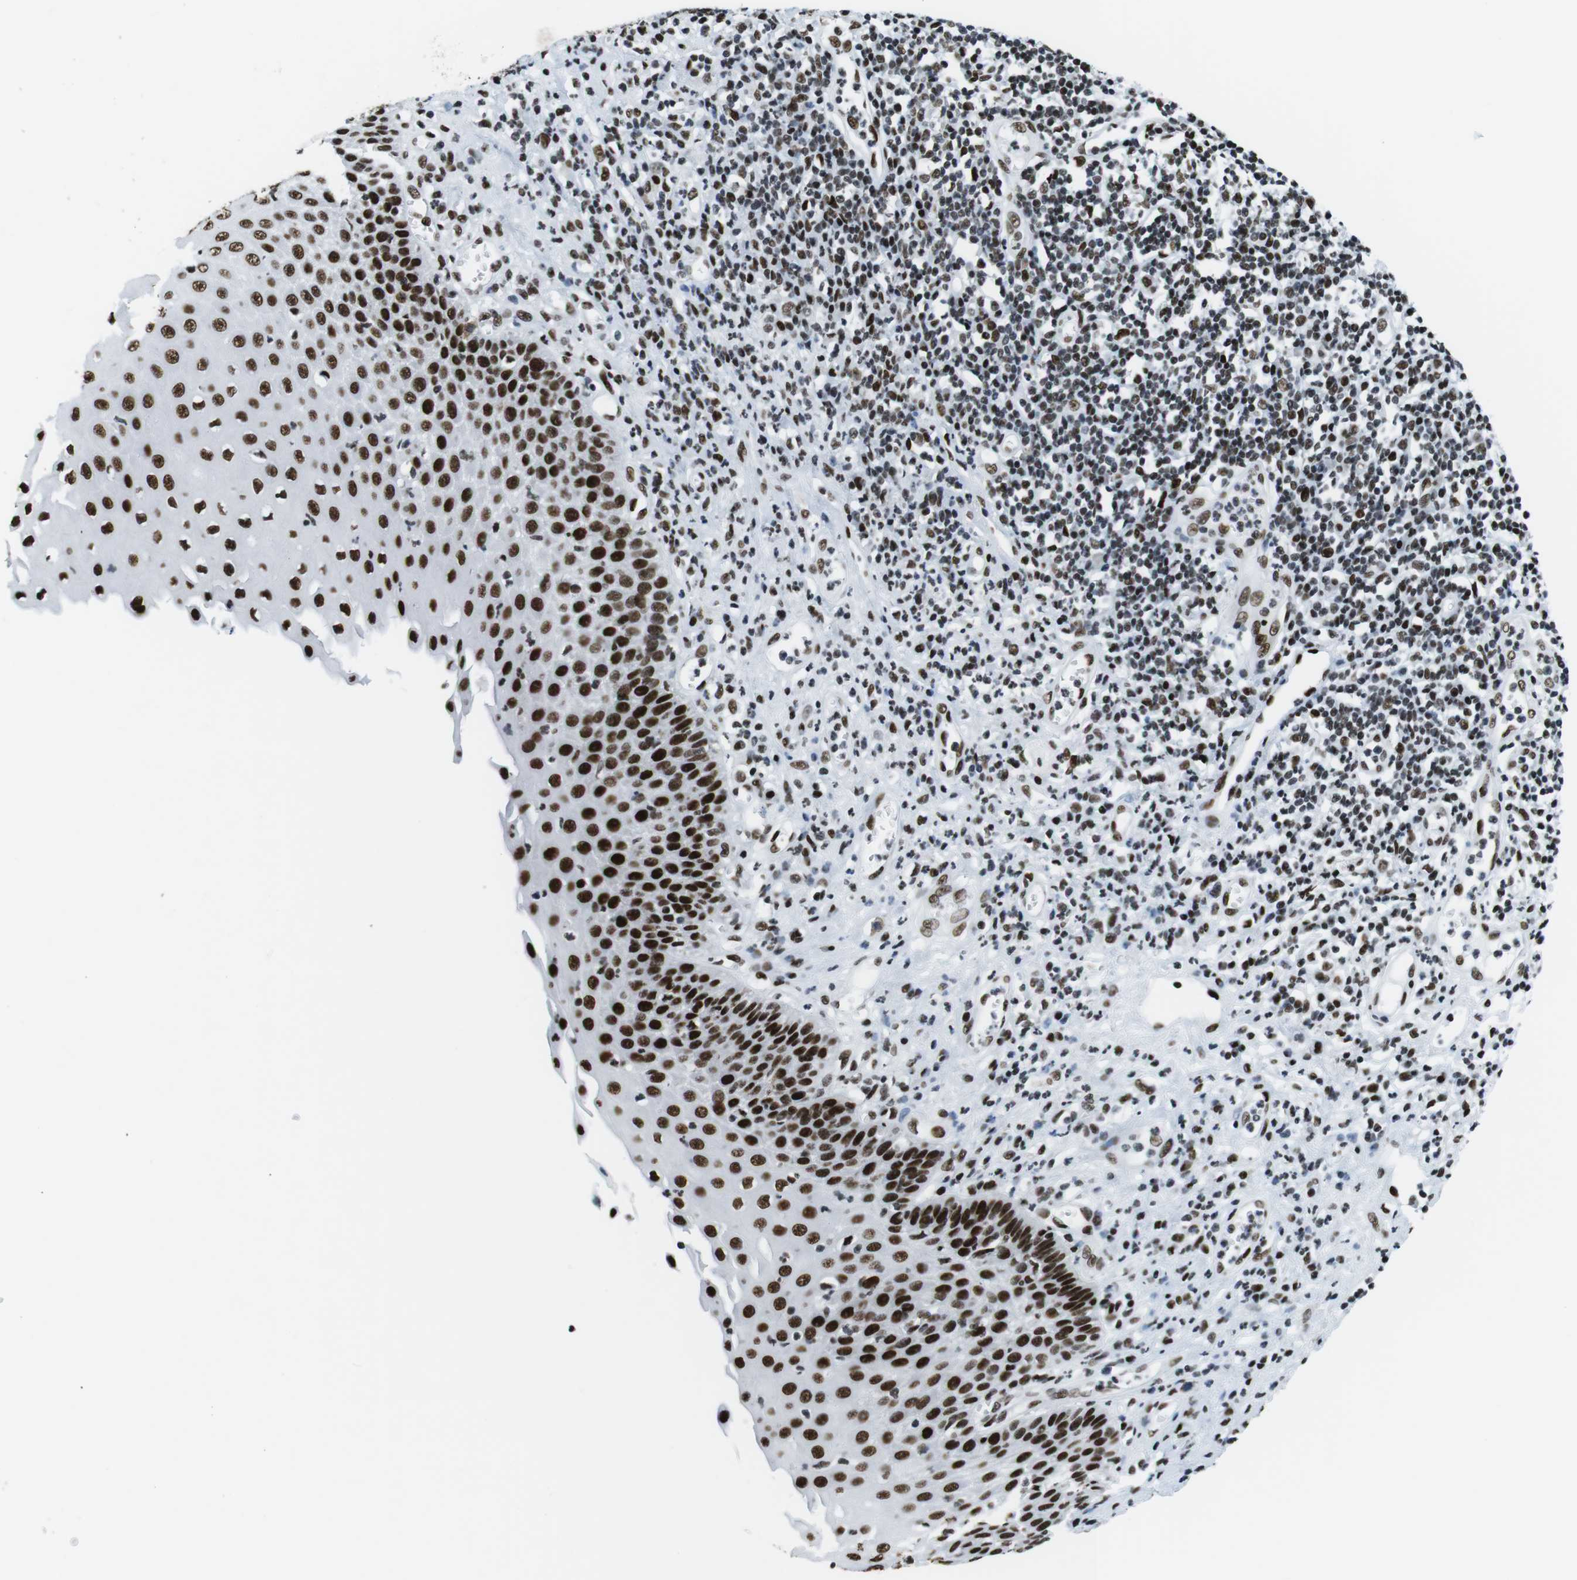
{"staining": {"intensity": "strong", "quantity": ">75%", "location": "nuclear"}, "tissue": "esophagus", "cell_type": "Squamous epithelial cells", "image_type": "normal", "snomed": [{"axis": "morphology", "description": "Normal tissue, NOS"}, {"axis": "morphology", "description": "Squamous cell carcinoma, NOS"}, {"axis": "topography", "description": "Esophagus"}], "caption": "The immunohistochemical stain labels strong nuclear staining in squamous epithelial cells of unremarkable esophagus.", "gene": "CITED2", "patient": {"sex": "male", "age": 65}}